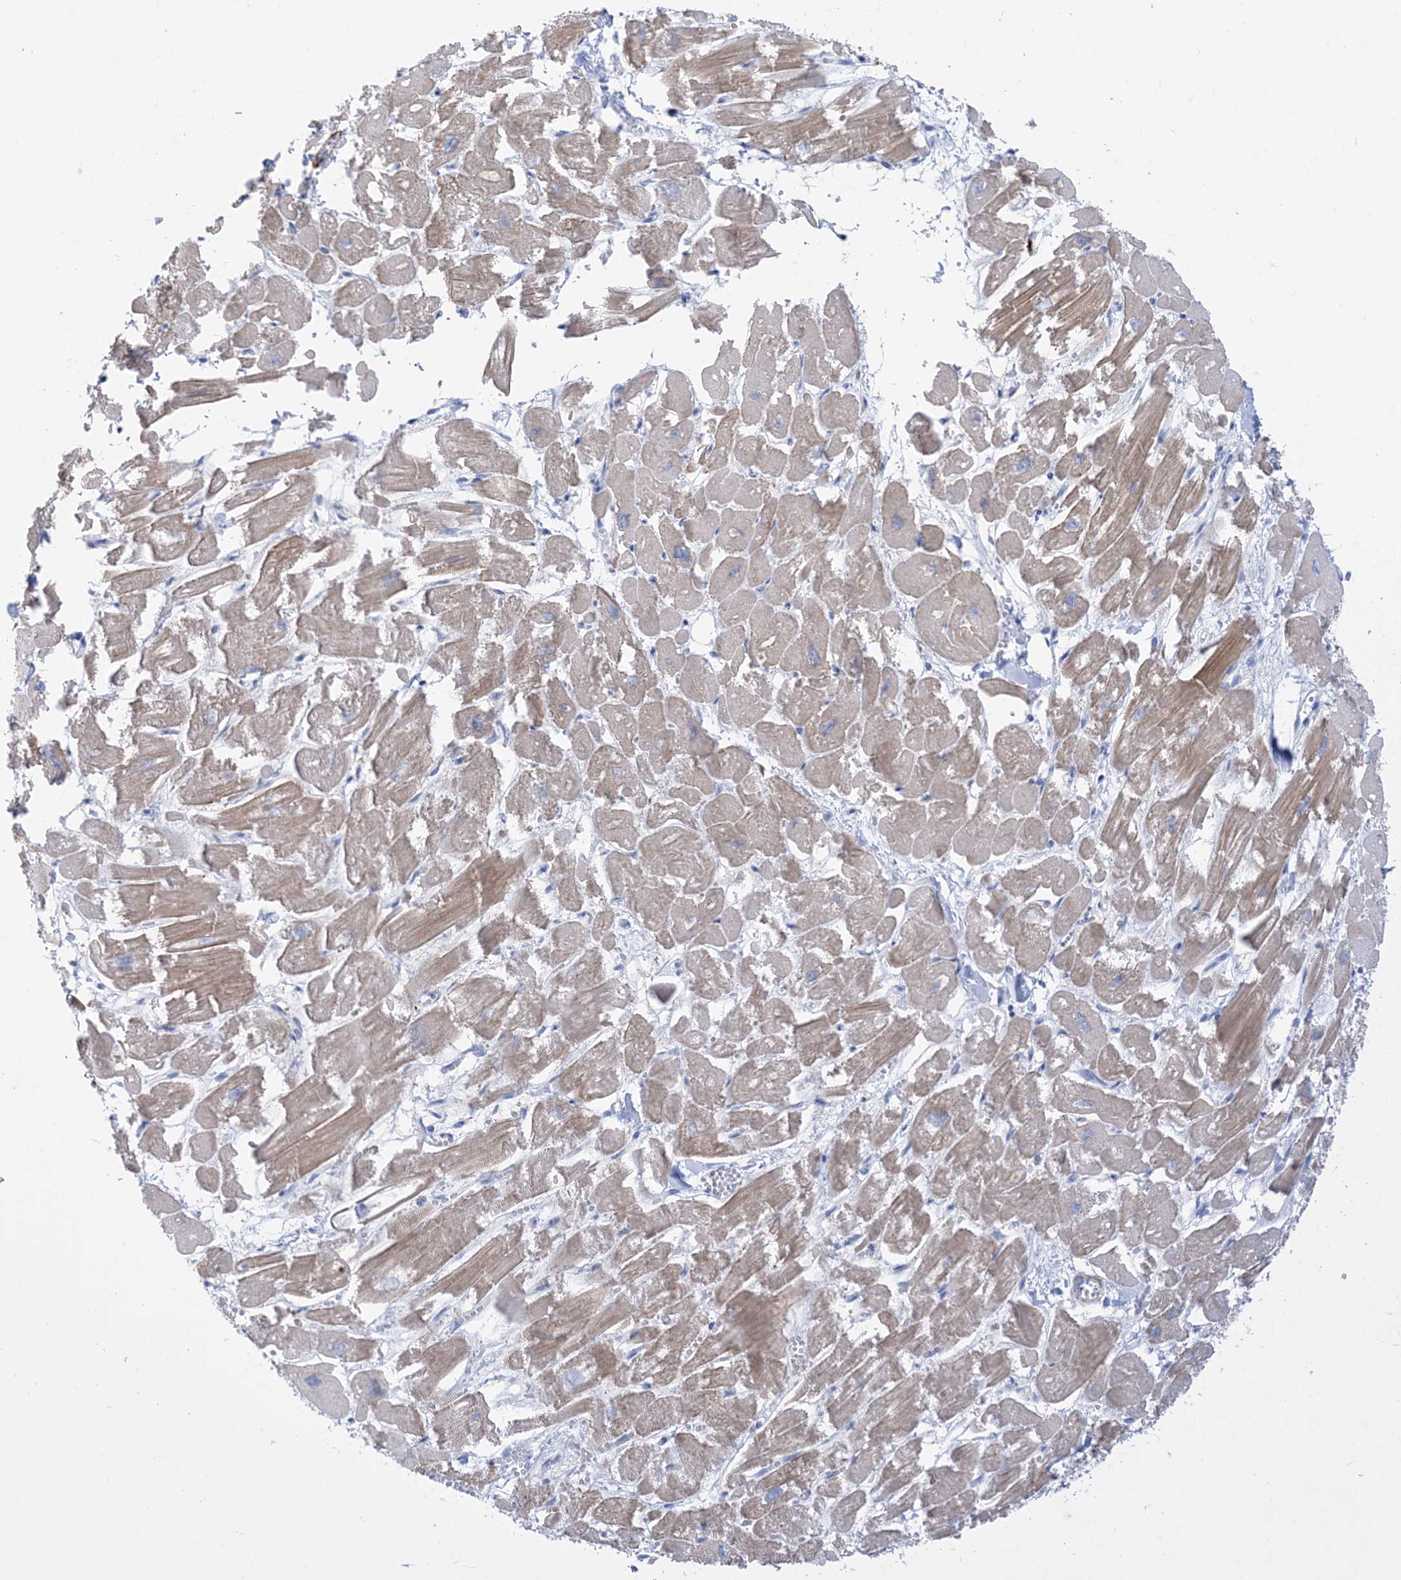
{"staining": {"intensity": "moderate", "quantity": ">75%", "location": "cytoplasmic/membranous"}, "tissue": "heart muscle", "cell_type": "Cardiomyocytes", "image_type": "normal", "snomed": [{"axis": "morphology", "description": "Normal tissue, NOS"}, {"axis": "topography", "description": "Heart"}], "caption": "Protein expression analysis of normal heart muscle displays moderate cytoplasmic/membranous positivity in approximately >75% of cardiomyocytes. (DAB IHC, brown staining for protein, blue staining for nuclei).", "gene": "MARS2", "patient": {"sex": "male", "age": 54}}